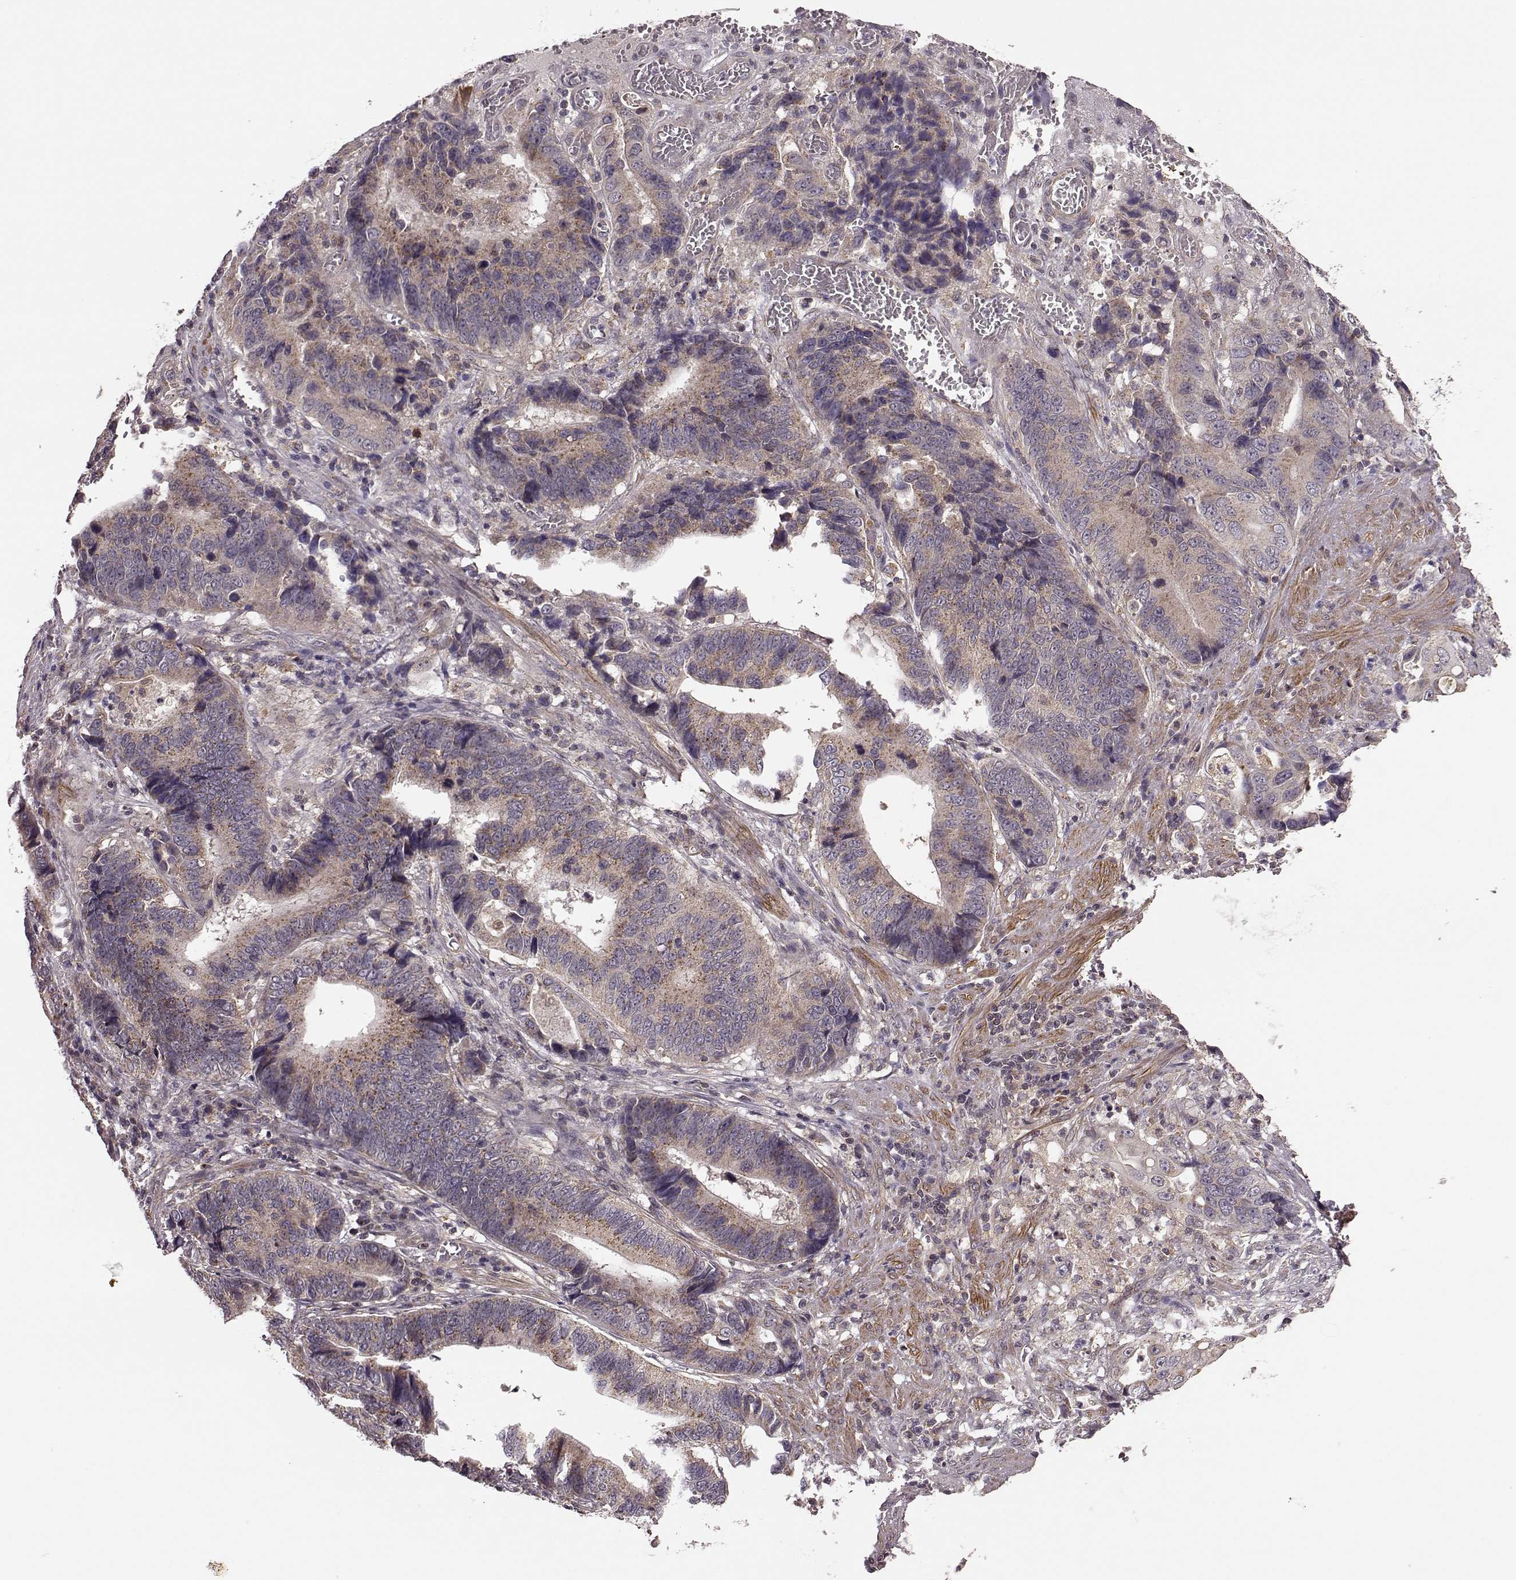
{"staining": {"intensity": "moderate", "quantity": ">75%", "location": "cytoplasmic/membranous"}, "tissue": "stomach cancer", "cell_type": "Tumor cells", "image_type": "cancer", "snomed": [{"axis": "morphology", "description": "Adenocarcinoma, NOS"}, {"axis": "topography", "description": "Stomach"}], "caption": "Protein analysis of stomach cancer tissue exhibits moderate cytoplasmic/membranous expression in approximately >75% of tumor cells.", "gene": "FNIP2", "patient": {"sex": "male", "age": 84}}